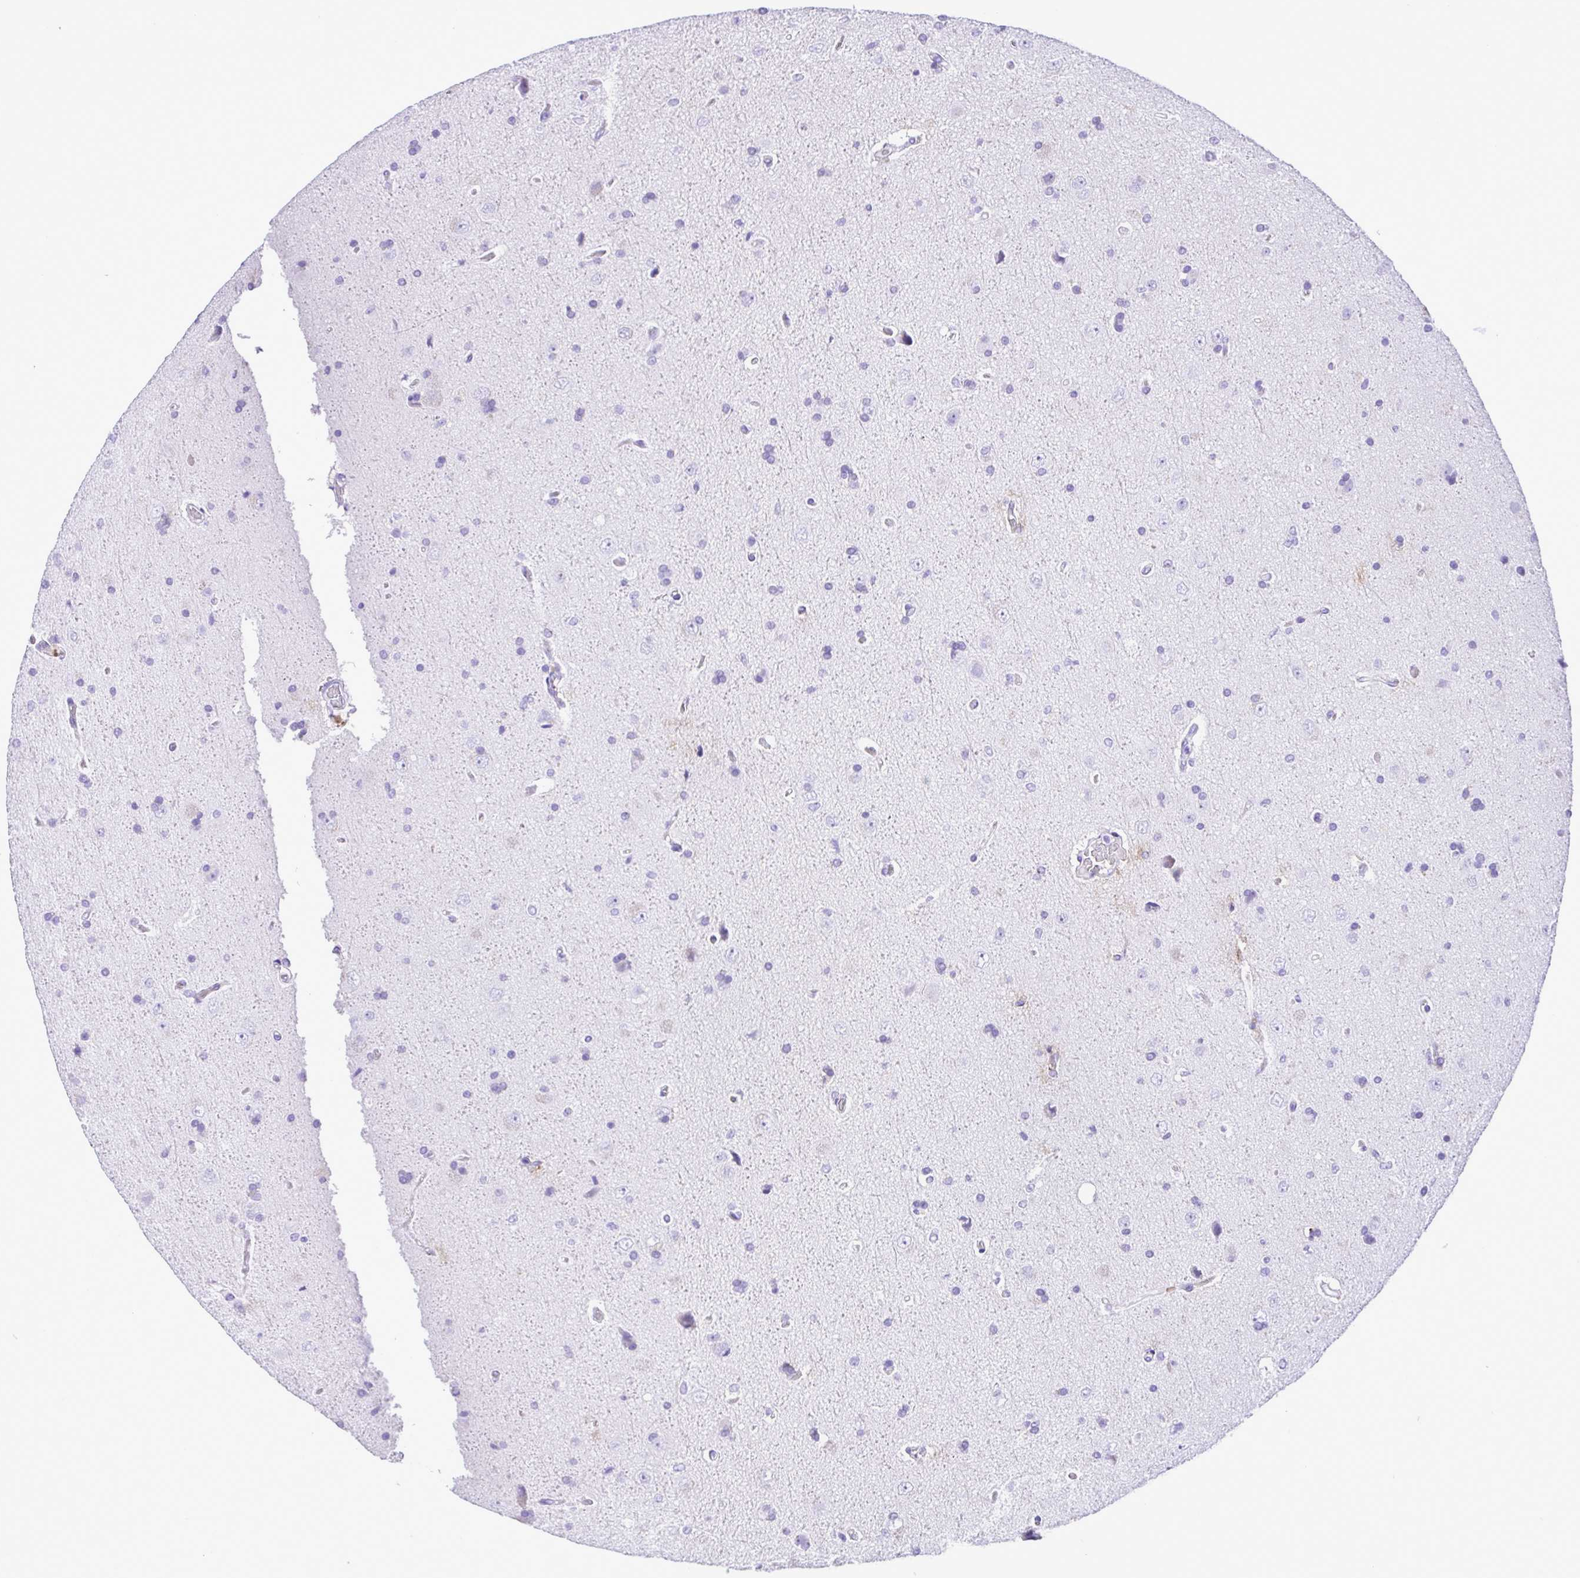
{"staining": {"intensity": "negative", "quantity": "none", "location": "none"}, "tissue": "glioma", "cell_type": "Tumor cells", "image_type": "cancer", "snomed": [{"axis": "morphology", "description": "Glioma, malignant, High grade"}, {"axis": "topography", "description": "Cerebral cortex"}], "caption": "High power microscopy histopathology image of an immunohistochemistry photomicrograph of malignant high-grade glioma, revealing no significant staining in tumor cells. (Brightfield microscopy of DAB (3,3'-diaminobenzidine) immunohistochemistry (IHC) at high magnification).", "gene": "SYT1", "patient": {"sex": "male", "age": 70}}